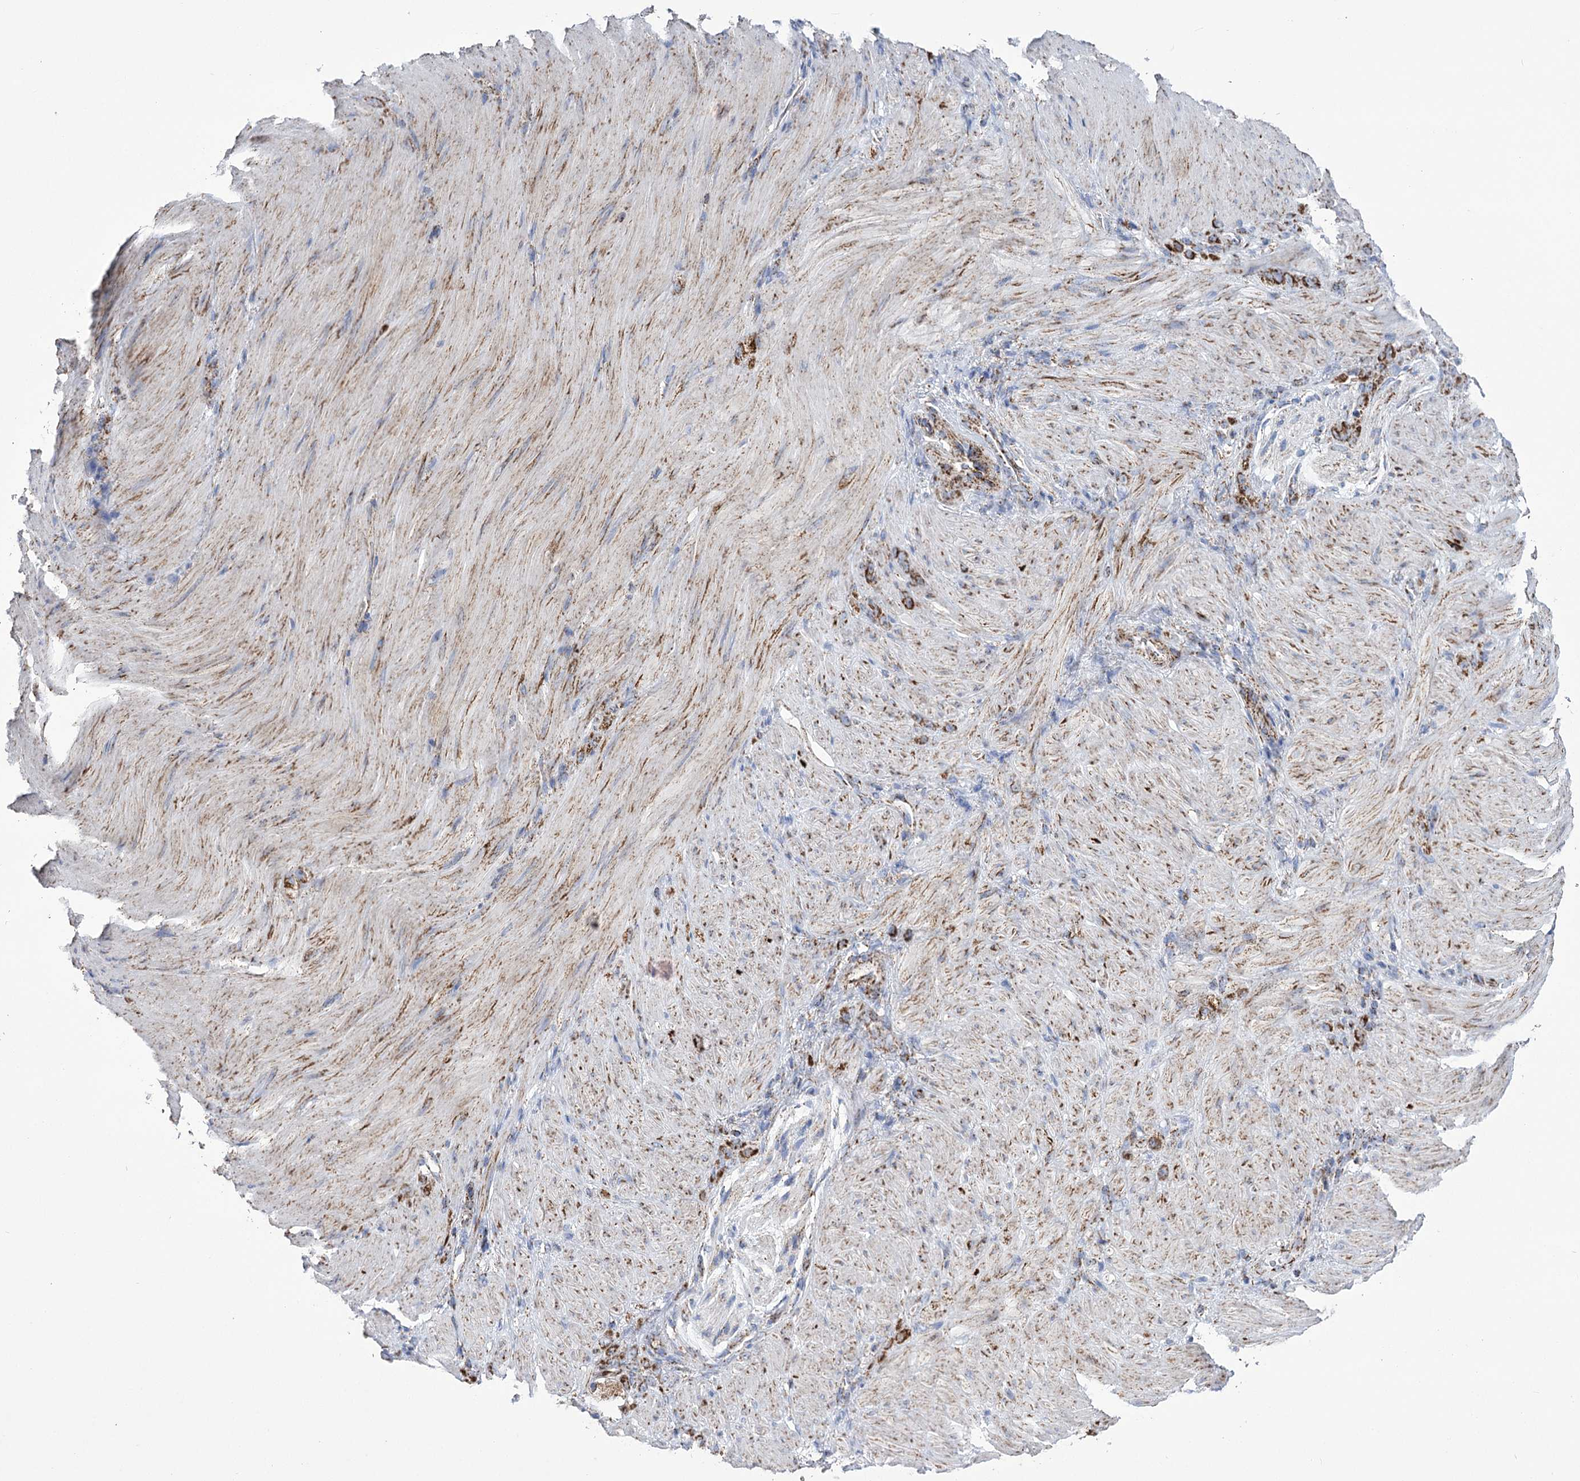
{"staining": {"intensity": "strong", "quantity": ">75%", "location": "cytoplasmic/membranous"}, "tissue": "stomach cancer", "cell_type": "Tumor cells", "image_type": "cancer", "snomed": [{"axis": "morphology", "description": "Normal tissue, NOS"}, {"axis": "morphology", "description": "Adenocarcinoma, NOS"}, {"axis": "topography", "description": "Stomach"}], "caption": "A high amount of strong cytoplasmic/membranous expression is appreciated in approximately >75% of tumor cells in stomach cancer tissue. Immunohistochemistry stains the protein in brown and the nuclei are stained blue.", "gene": "PDHB", "patient": {"sex": "male", "age": 82}}